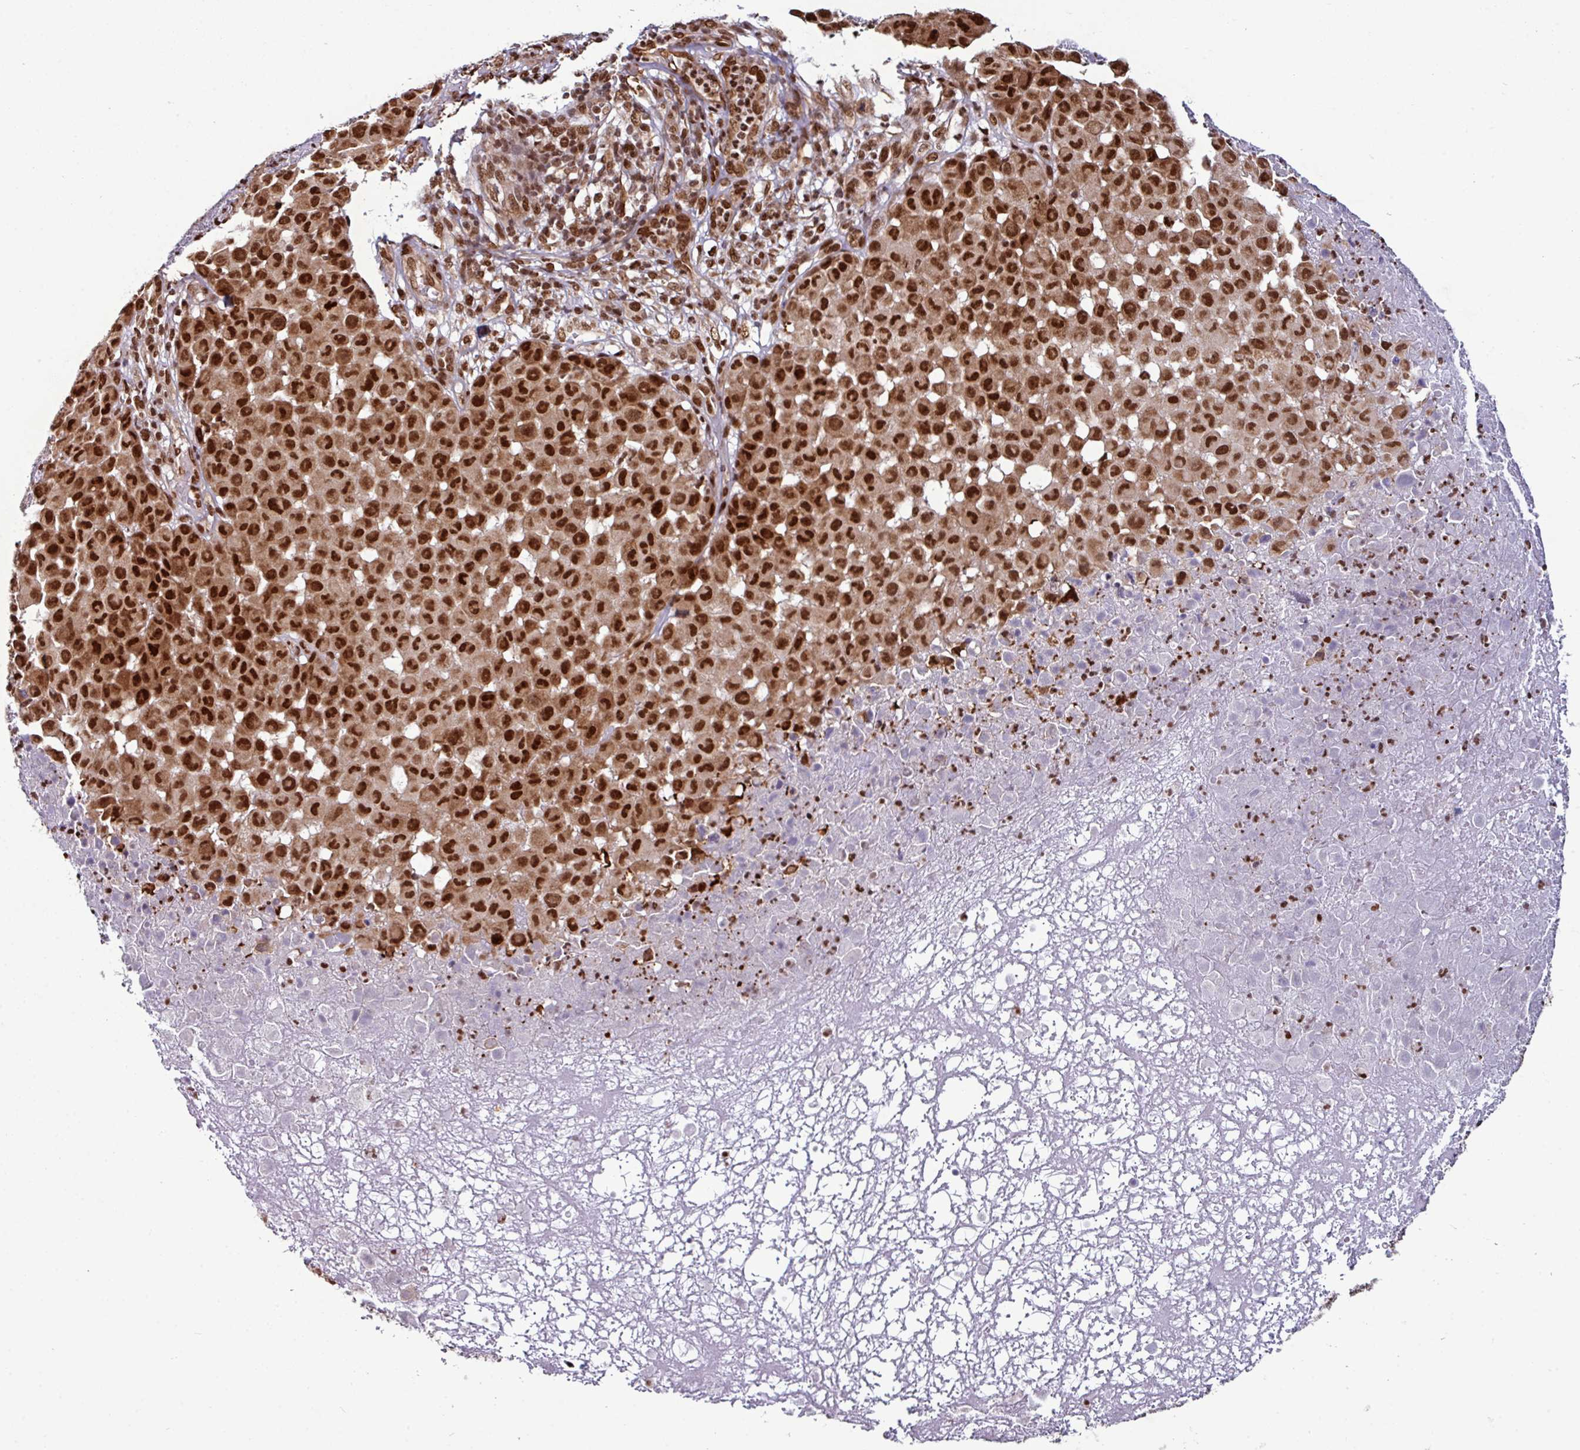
{"staining": {"intensity": "strong", "quantity": ">75%", "location": "cytoplasmic/membranous,nuclear"}, "tissue": "melanoma", "cell_type": "Tumor cells", "image_type": "cancer", "snomed": [{"axis": "morphology", "description": "Malignant melanoma, NOS"}, {"axis": "topography", "description": "Skin"}], "caption": "A brown stain shows strong cytoplasmic/membranous and nuclear staining of a protein in human melanoma tumor cells.", "gene": "MORF4L2", "patient": {"sex": "male", "age": 73}}